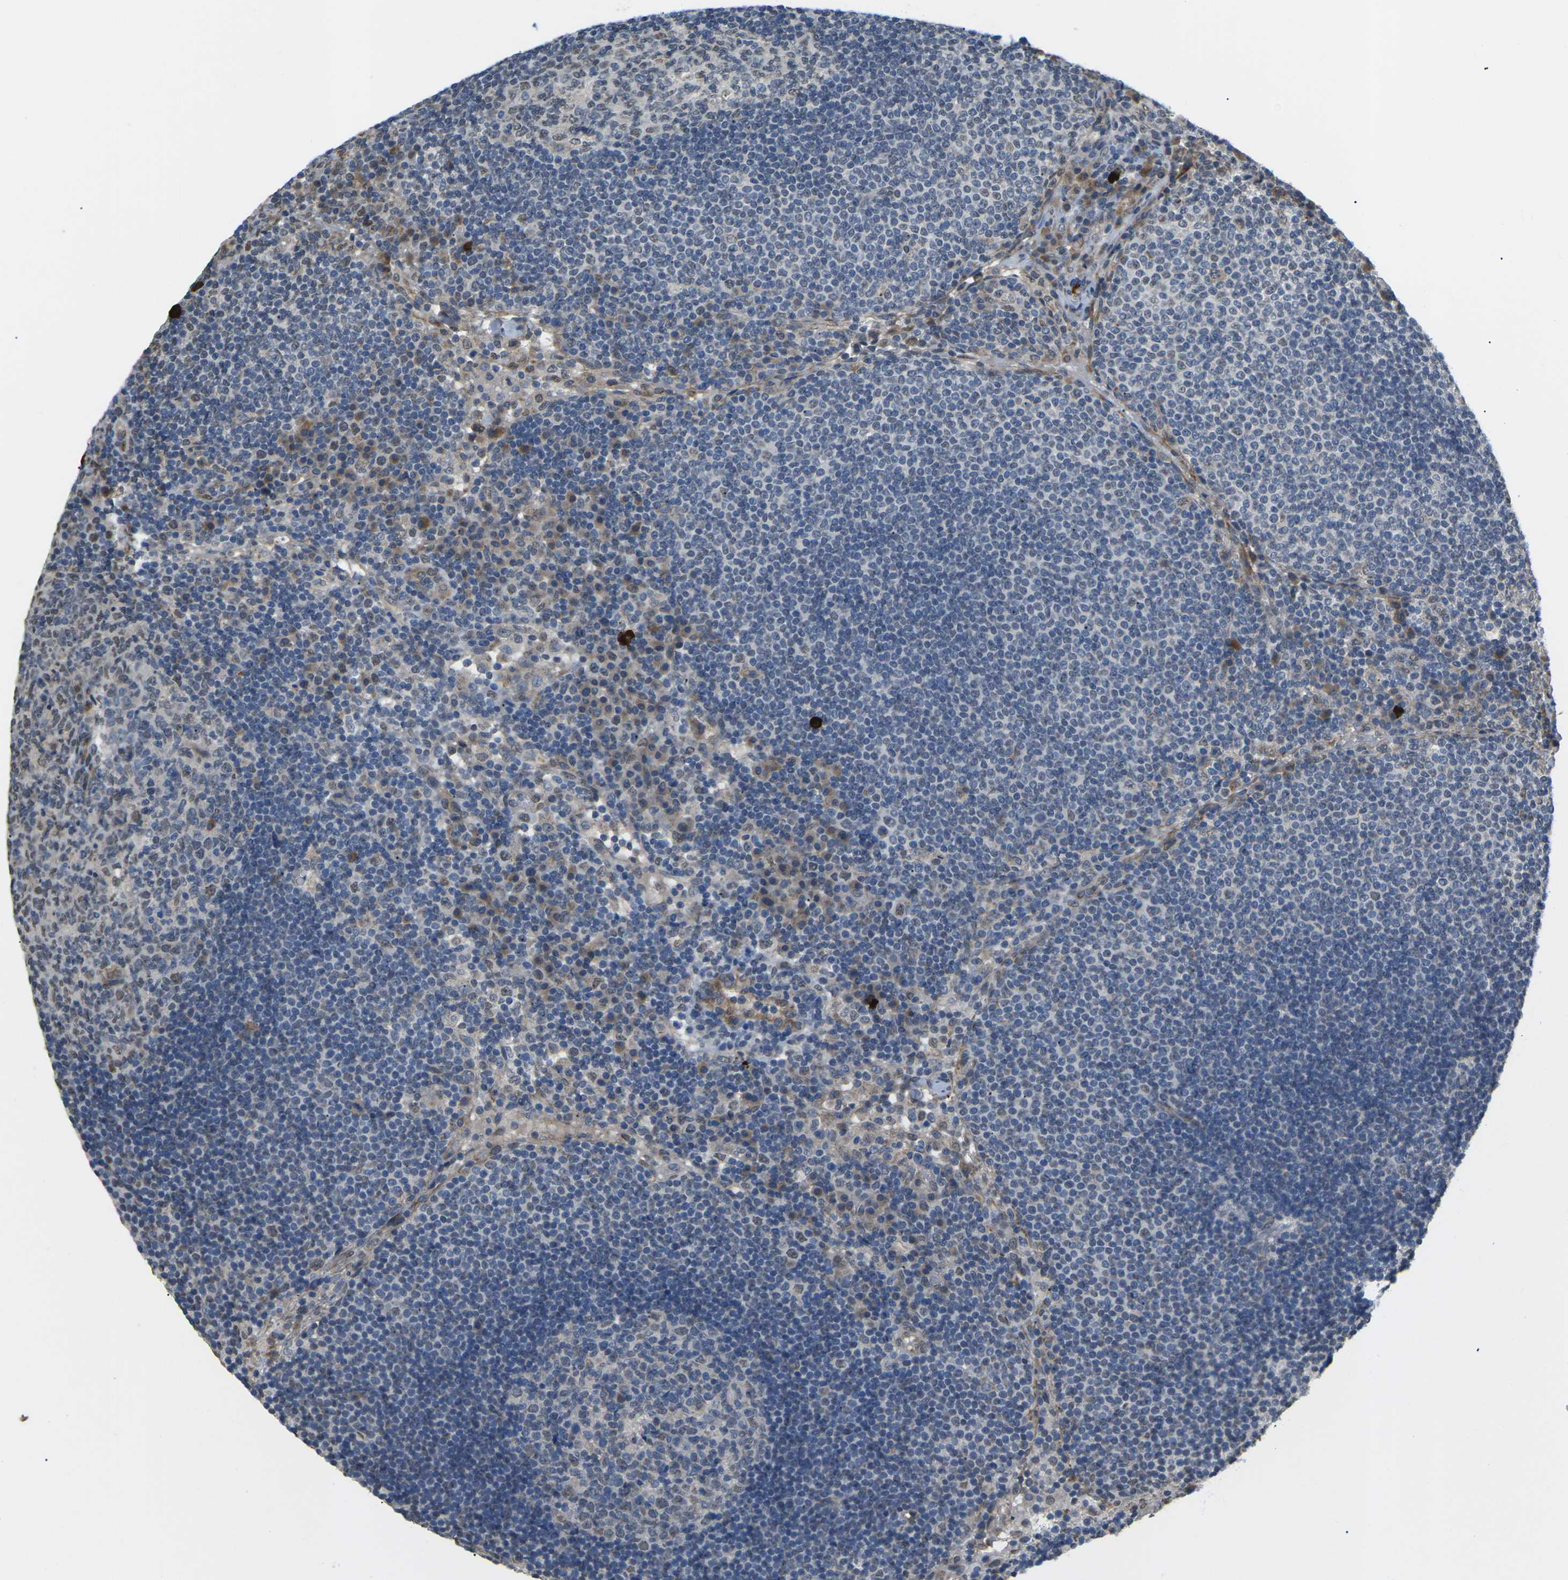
{"staining": {"intensity": "weak", "quantity": "25%-75%", "location": "nuclear"}, "tissue": "lymph node", "cell_type": "Germinal center cells", "image_type": "normal", "snomed": [{"axis": "morphology", "description": "Normal tissue, NOS"}, {"axis": "topography", "description": "Lymph node"}], "caption": "IHC micrograph of normal lymph node stained for a protein (brown), which exhibits low levels of weak nuclear expression in approximately 25%-75% of germinal center cells.", "gene": "ERBB4", "patient": {"sex": "female", "age": 53}}